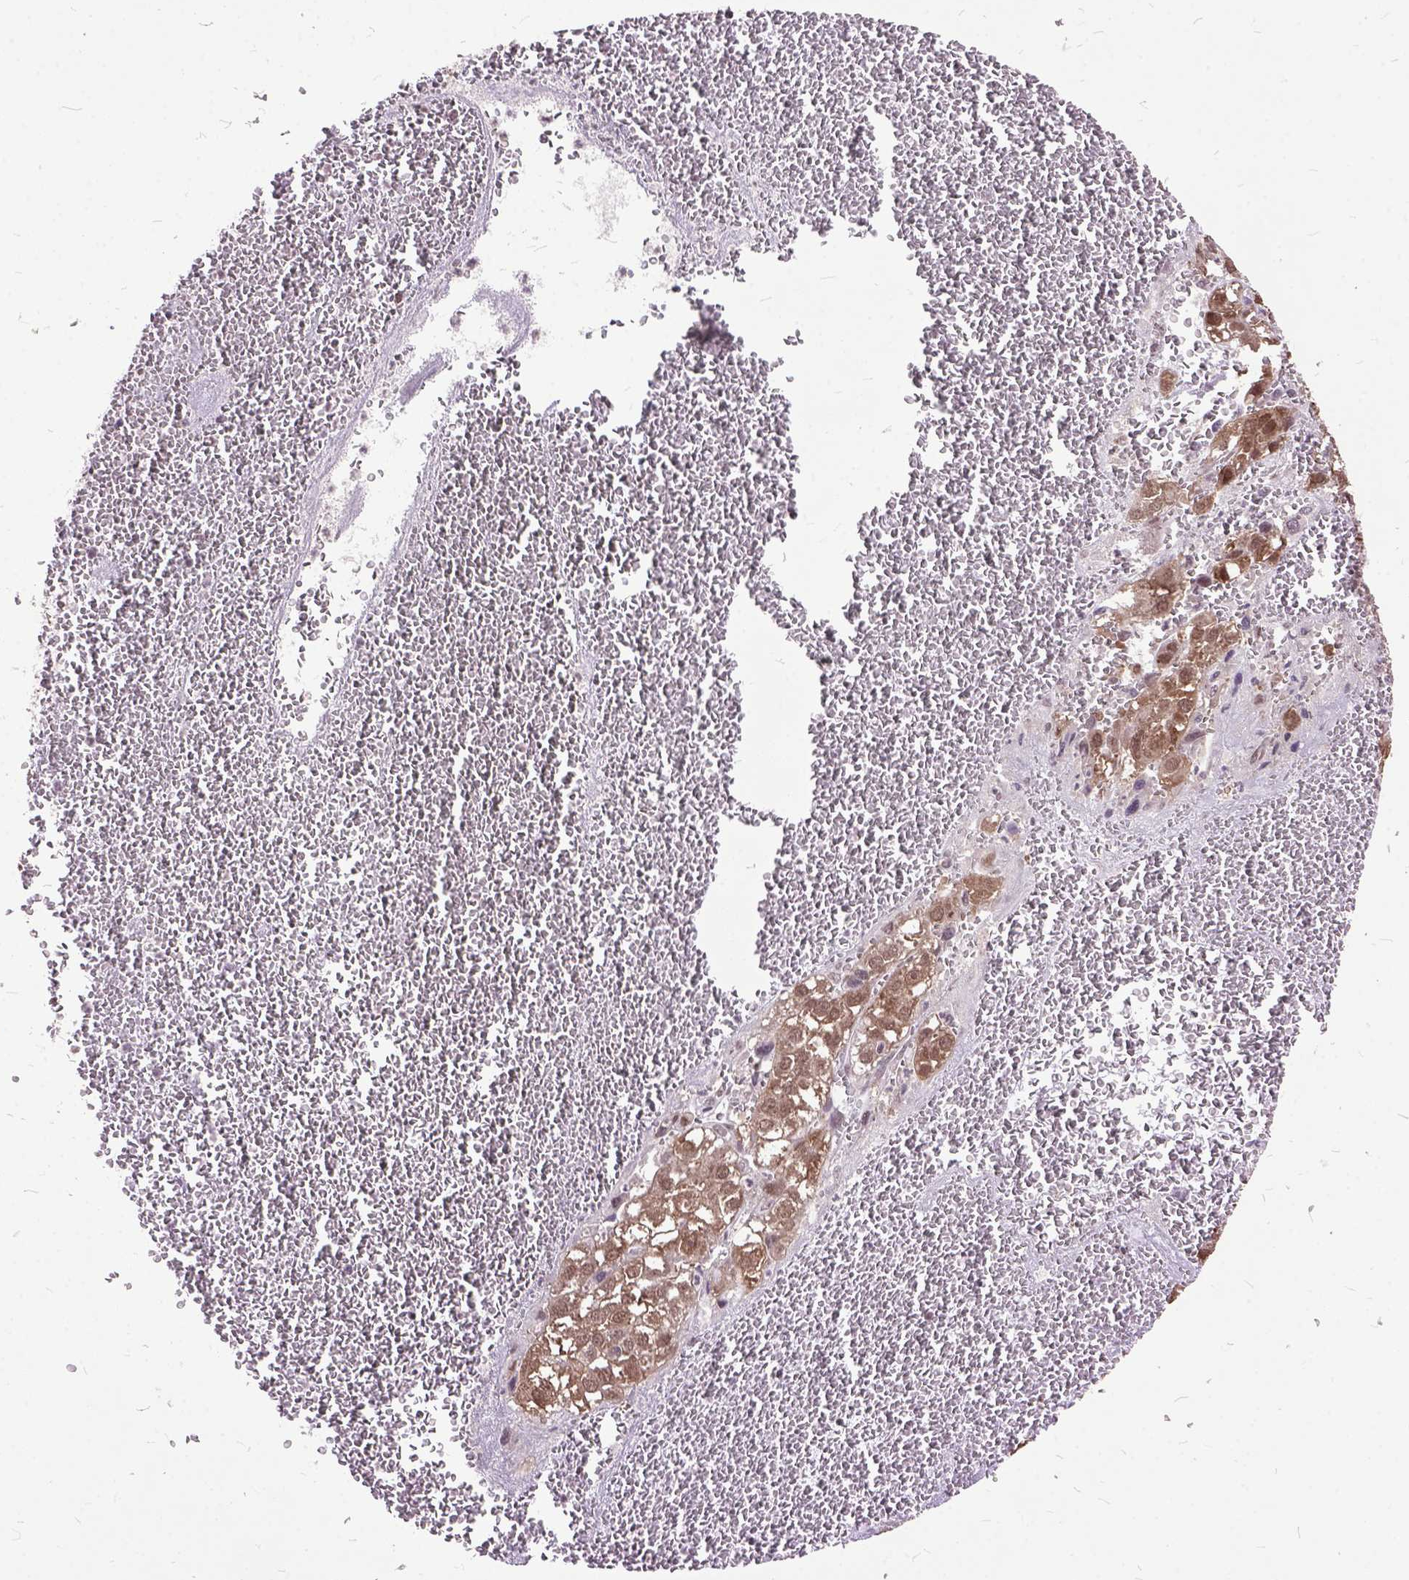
{"staining": {"intensity": "moderate", "quantity": ">75%", "location": "cytoplasmic/membranous,nuclear"}, "tissue": "liver cancer", "cell_type": "Tumor cells", "image_type": "cancer", "snomed": [{"axis": "morphology", "description": "Carcinoma, Hepatocellular, NOS"}, {"axis": "topography", "description": "Liver"}], "caption": "Immunohistochemistry of liver cancer (hepatocellular carcinoma) exhibits medium levels of moderate cytoplasmic/membranous and nuclear positivity in about >75% of tumor cells.", "gene": "ORC5", "patient": {"sex": "female", "age": 70}}